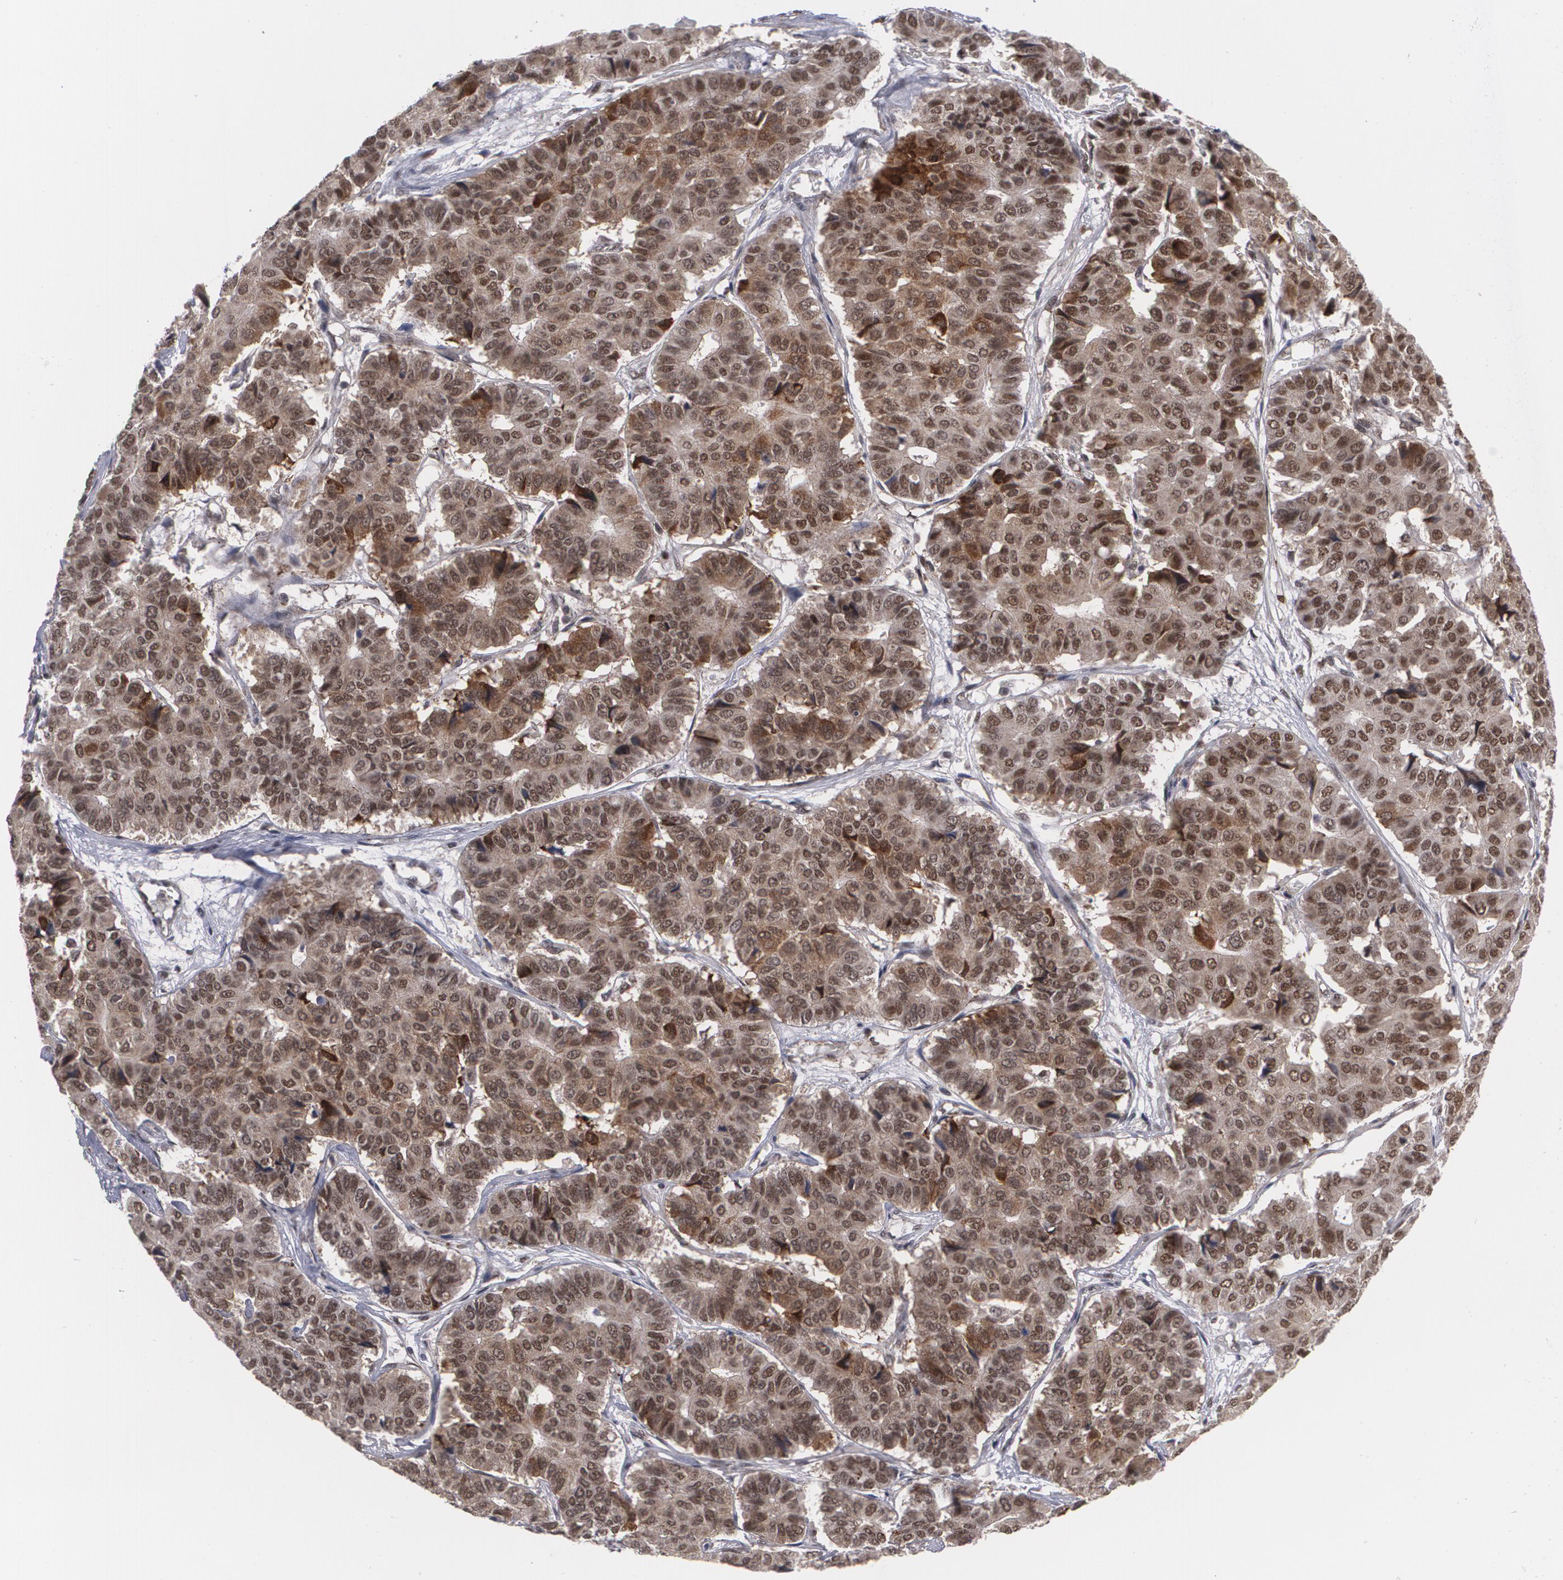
{"staining": {"intensity": "strong", "quantity": ">75%", "location": "nuclear"}, "tissue": "pancreatic cancer", "cell_type": "Tumor cells", "image_type": "cancer", "snomed": [{"axis": "morphology", "description": "Adenocarcinoma, NOS"}, {"axis": "topography", "description": "Pancreas"}], "caption": "The image exhibits staining of adenocarcinoma (pancreatic), revealing strong nuclear protein positivity (brown color) within tumor cells.", "gene": "INTS6", "patient": {"sex": "male", "age": 50}}